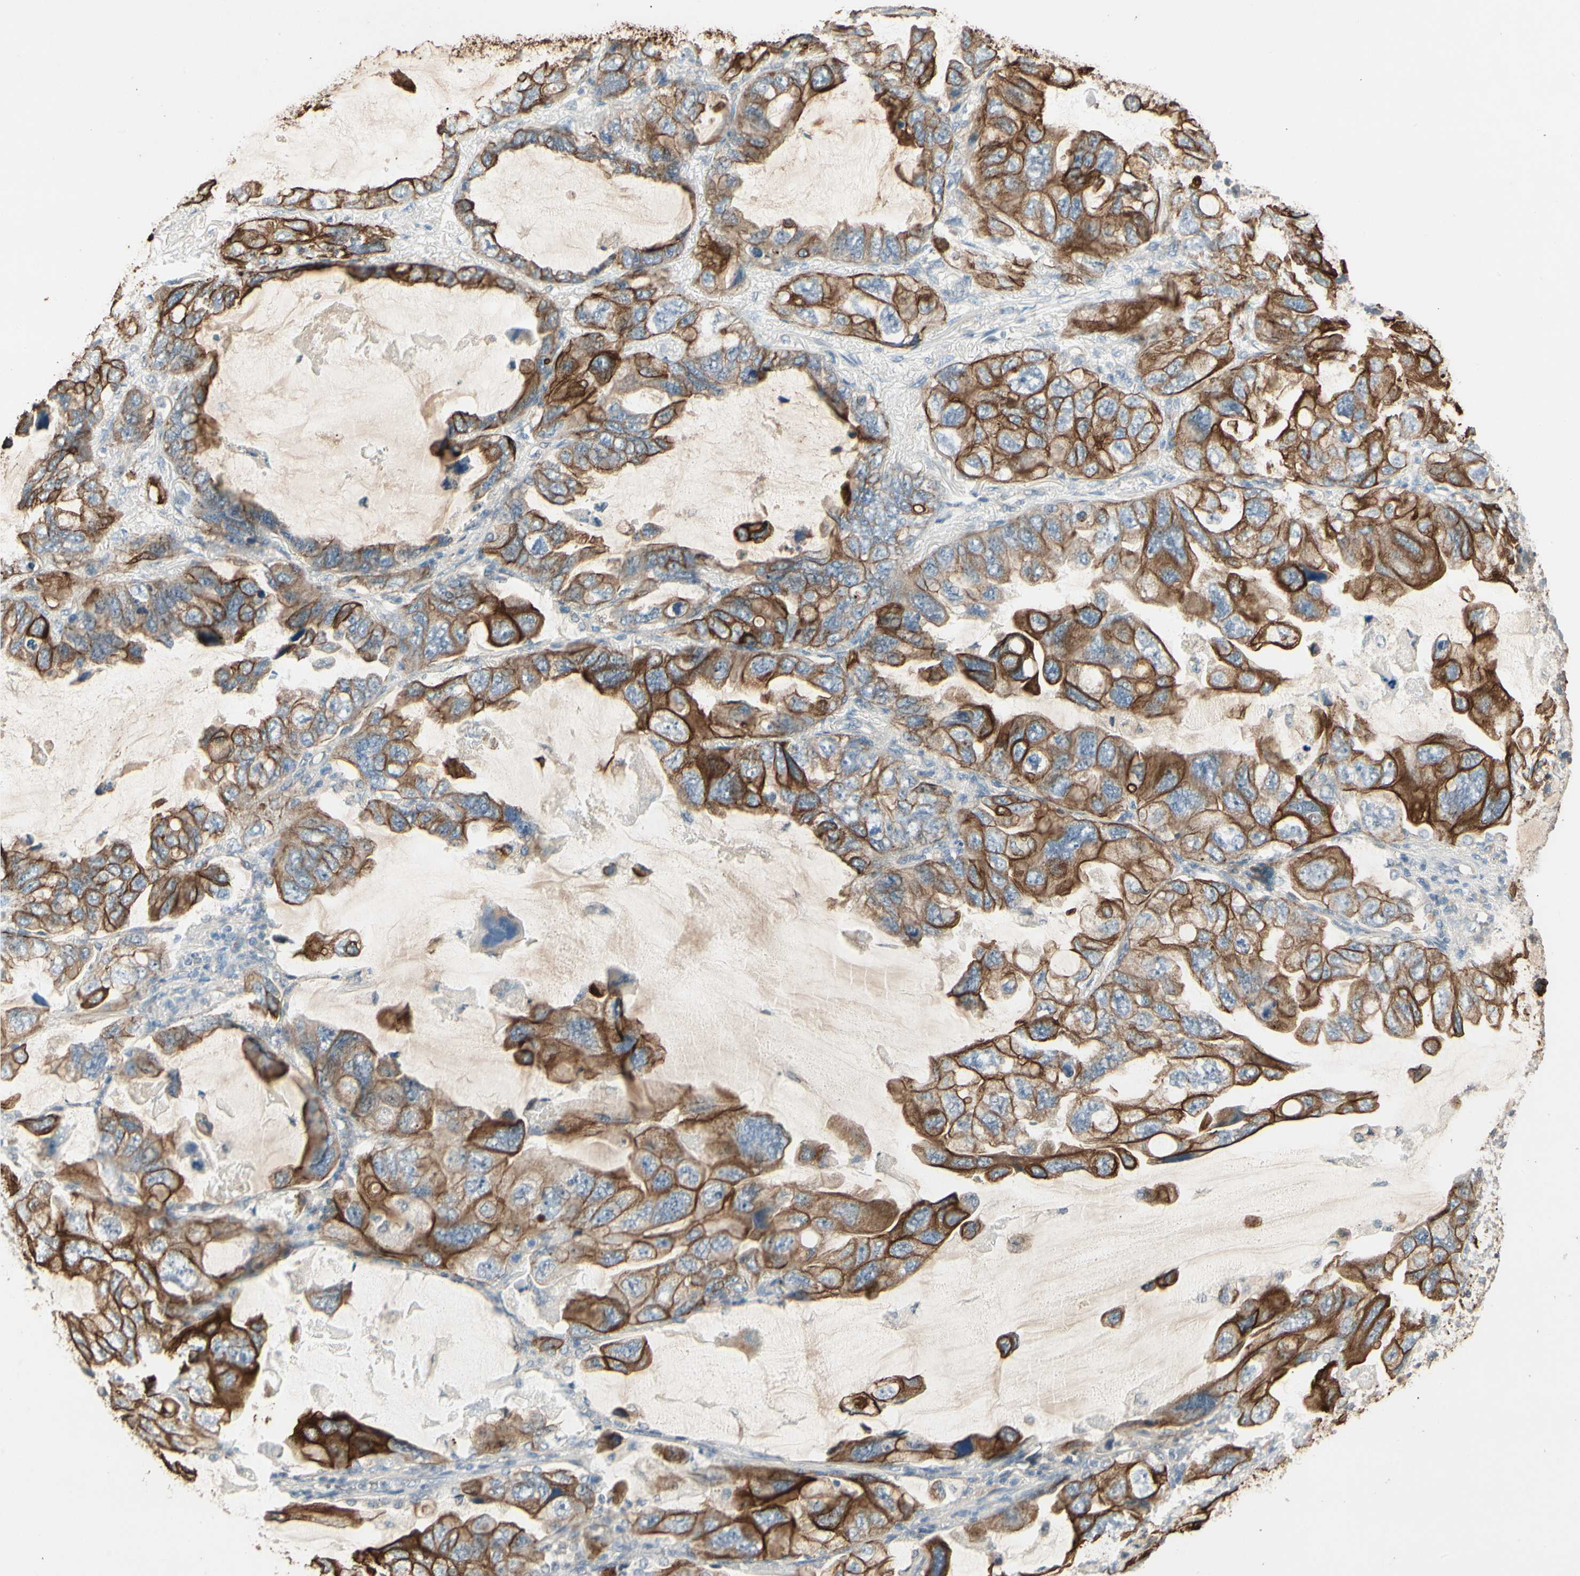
{"staining": {"intensity": "strong", "quantity": ">75%", "location": "cytoplasmic/membranous"}, "tissue": "lung cancer", "cell_type": "Tumor cells", "image_type": "cancer", "snomed": [{"axis": "morphology", "description": "Squamous cell carcinoma, NOS"}, {"axis": "topography", "description": "Lung"}], "caption": "Immunohistochemical staining of lung cancer (squamous cell carcinoma) shows high levels of strong cytoplasmic/membranous positivity in approximately >75% of tumor cells.", "gene": "SKIL", "patient": {"sex": "female", "age": 73}}